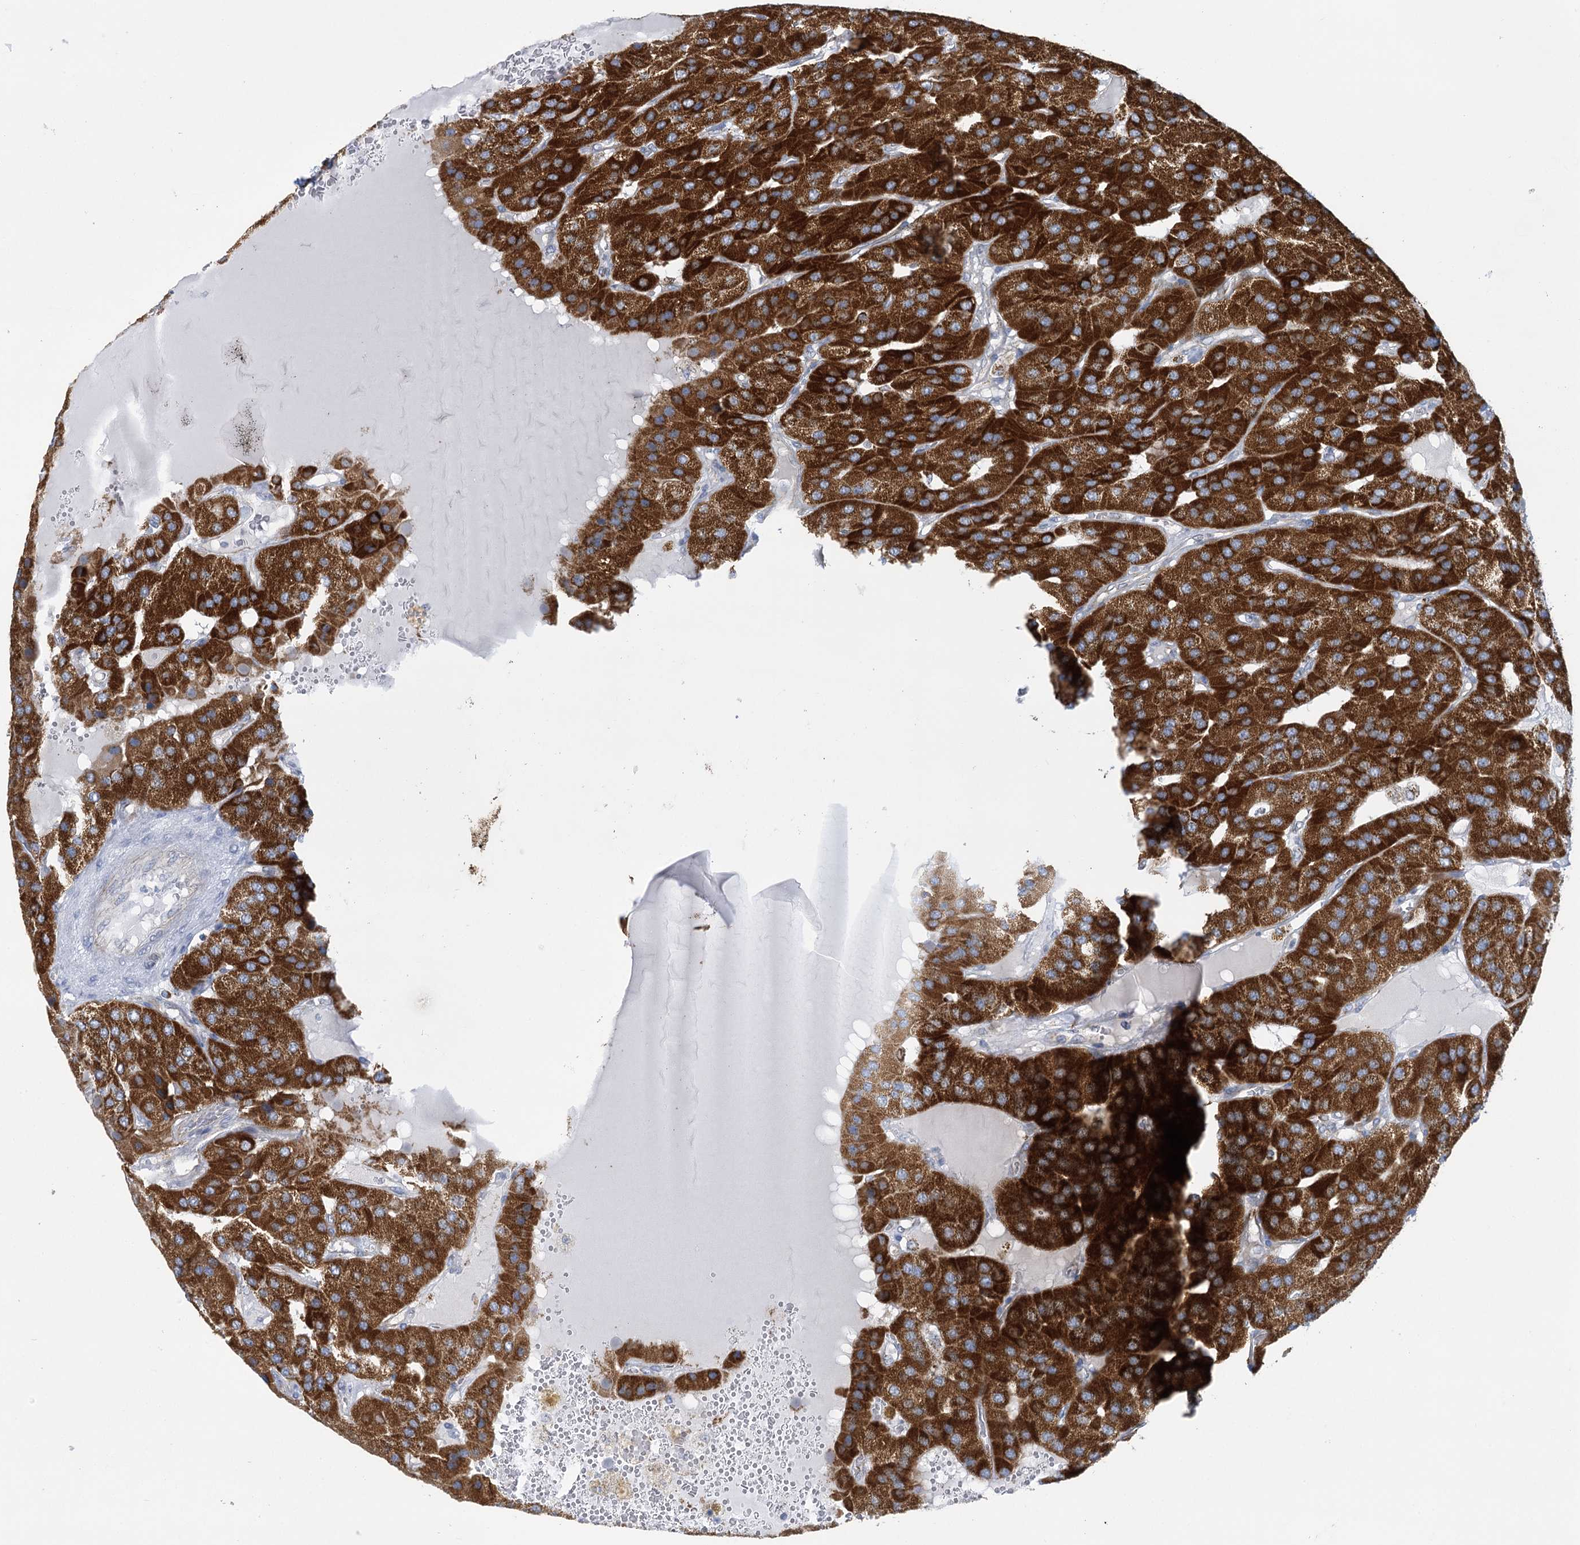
{"staining": {"intensity": "strong", "quantity": ">75%", "location": "cytoplasmic/membranous"}, "tissue": "parathyroid gland", "cell_type": "Glandular cells", "image_type": "normal", "snomed": [{"axis": "morphology", "description": "Normal tissue, NOS"}, {"axis": "morphology", "description": "Adenoma, NOS"}, {"axis": "topography", "description": "Parathyroid gland"}], "caption": "The image displays staining of normal parathyroid gland, revealing strong cytoplasmic/membranous protein positivity (brown color) within glandular cells.", "gene": "DHTKD1", "patient": {"sex": "female", "age": 86}}